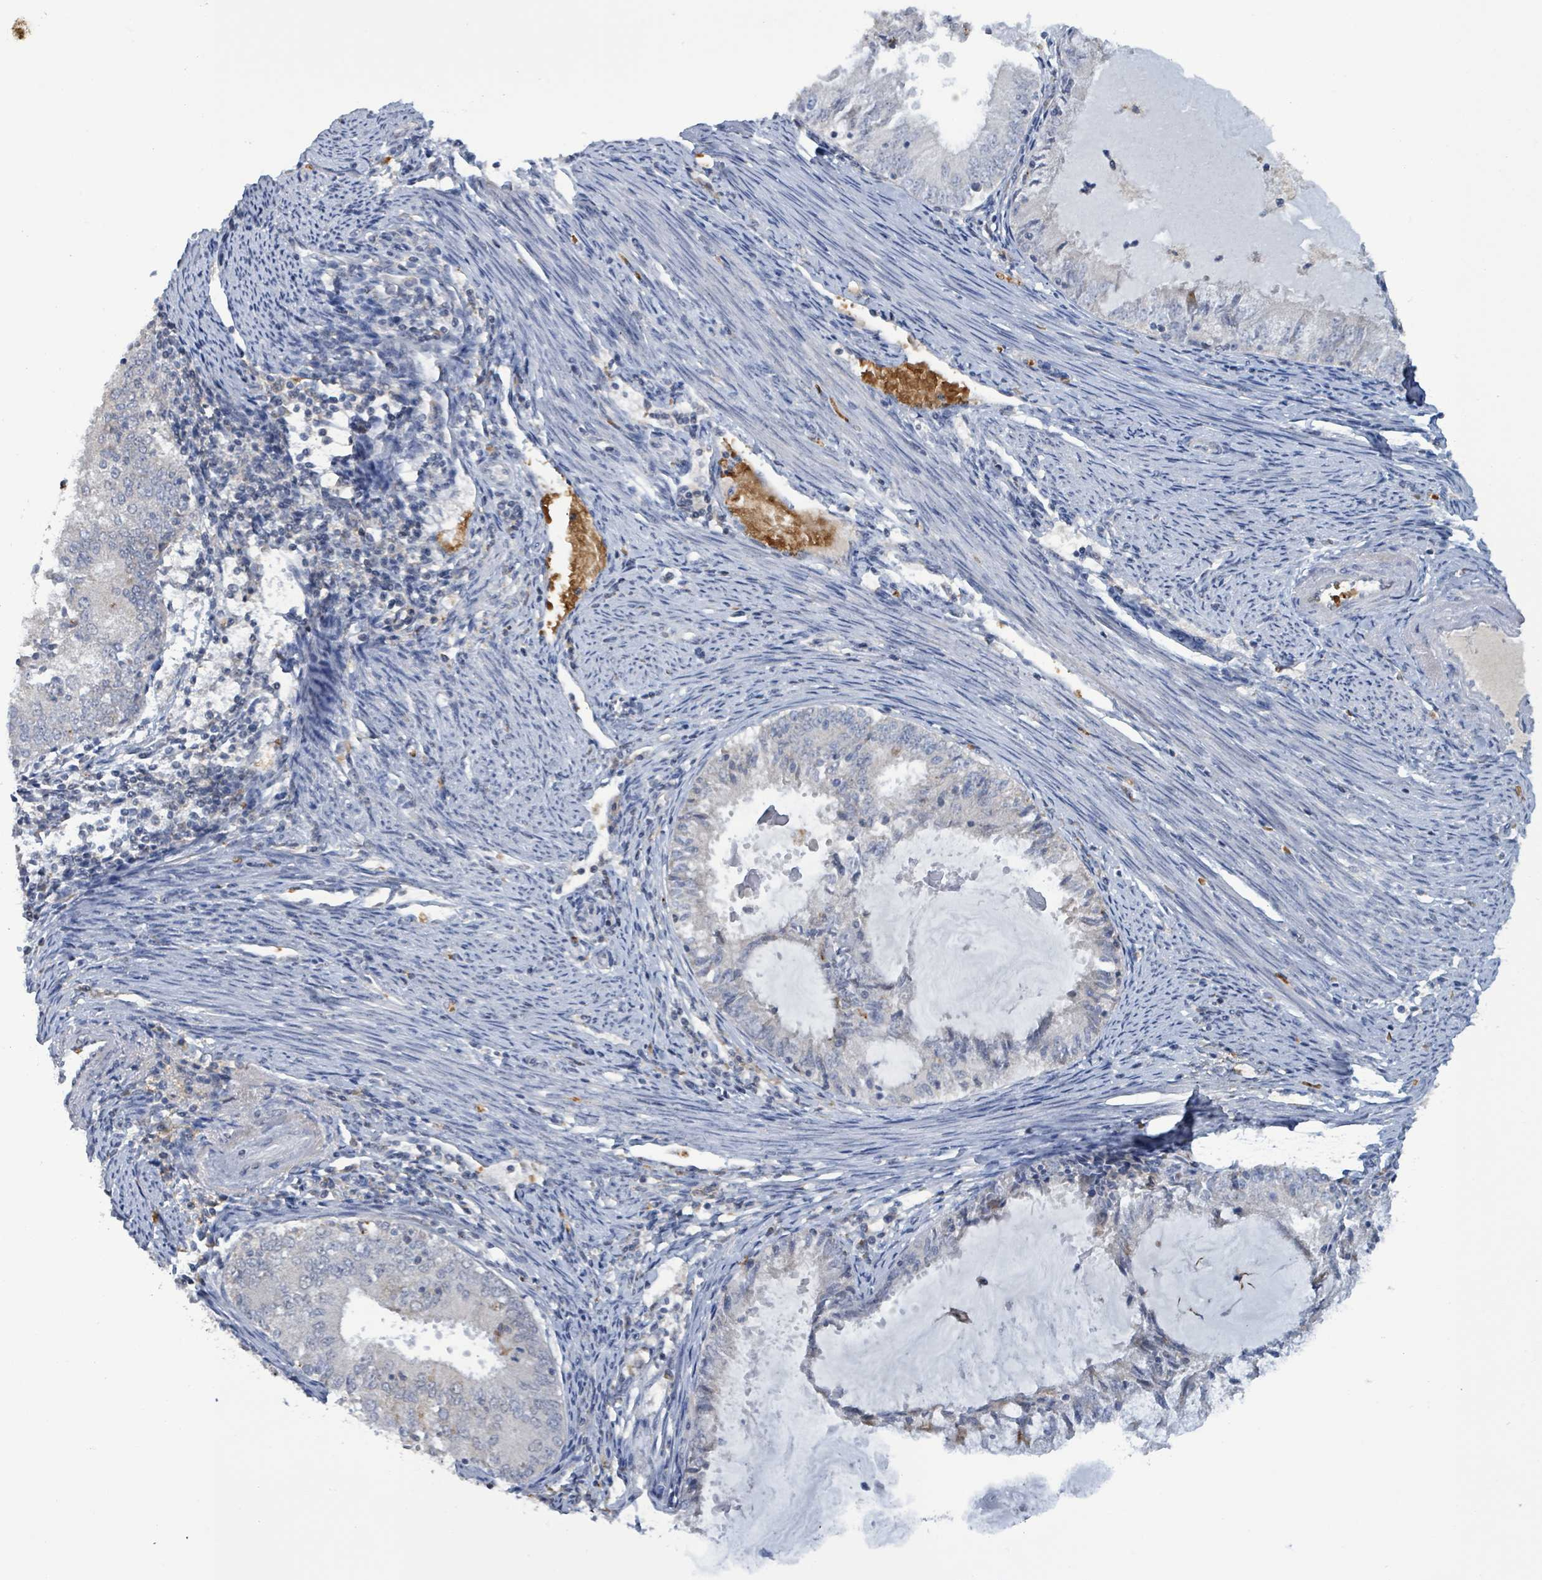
{"staining": {"intensity": "moderate", "quantity": "<25%", "location": "cytoplasmic/membranous"}, "tissue": "endometrial cancer", "cell_type": "Tumor cells", "image_type": "cancer", "snomed": [{"axis": "morphology", "description": "Adenocarcinoma, NOS"}, {"axis": "topography", "description": "Endometrium"}], "caption": "An IHC photomicrograph of neoplastic tissue is shown. Protein staining in brown highlights moderate cytoplasmic/membranous positivity in adenocarcinoma (endometrial) within tumor cells.", "gene": "SEBOX", "patient": {"sex": "female", "age": 57}}